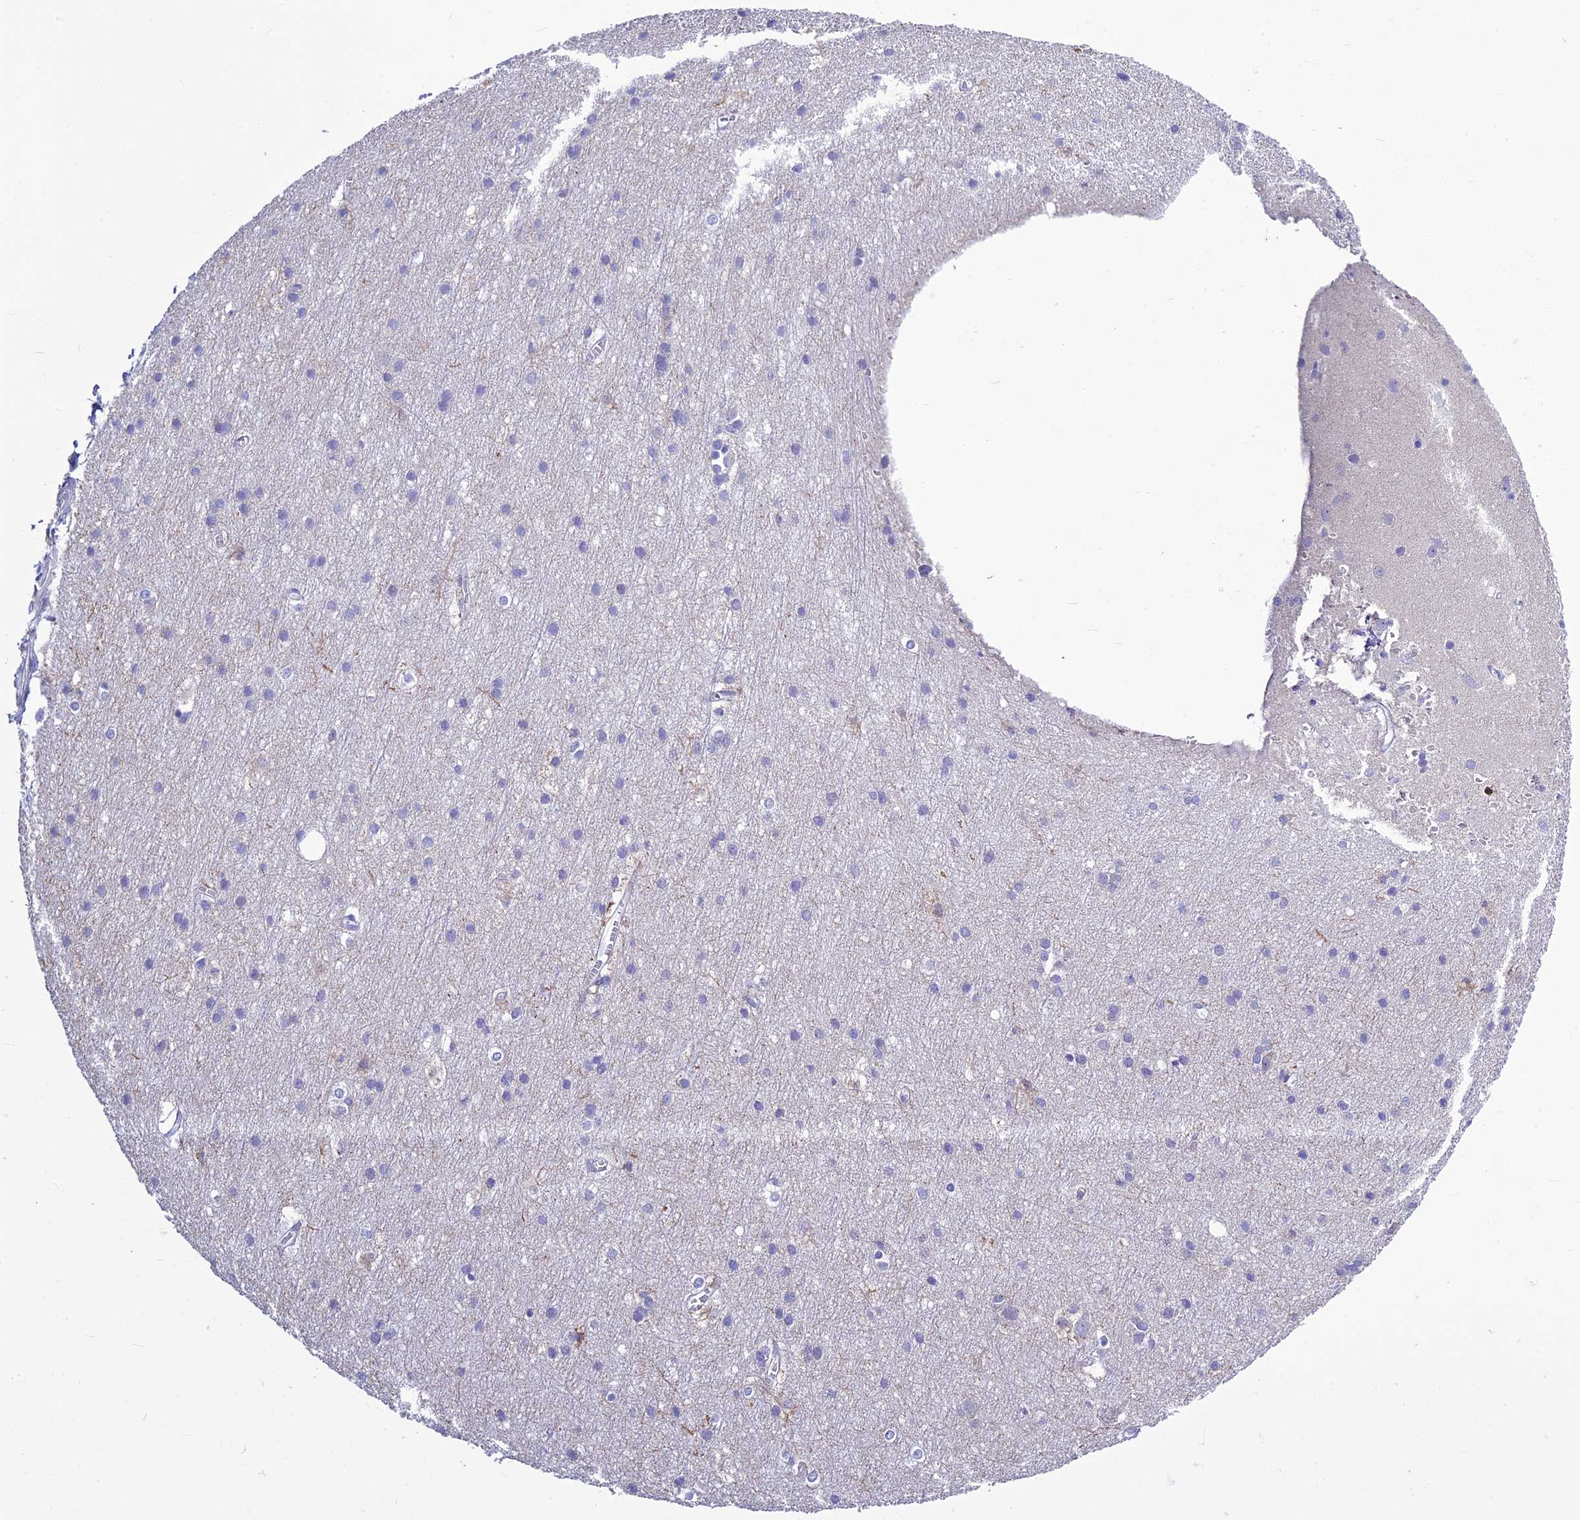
{"staining": {"intensity": "negative", "quantity": "none", "location": "none"}, "tissue": "cerebral cortex", "cell_type": "Endothelial cells", "image_type": "normal", "snomed": [{"axis": "morphology", "description": "Normal tissue, NOS"}, {"axis": "topography", "description": "Cerebral cortex"}], "caption": "Cerebral cortex was stained to show a protein in brown. There is no significant expression in endothelial cells. Nuclei are stained in blue.", "gene": "BHMT2", "patient": {"sex": "male", "age": 54}}